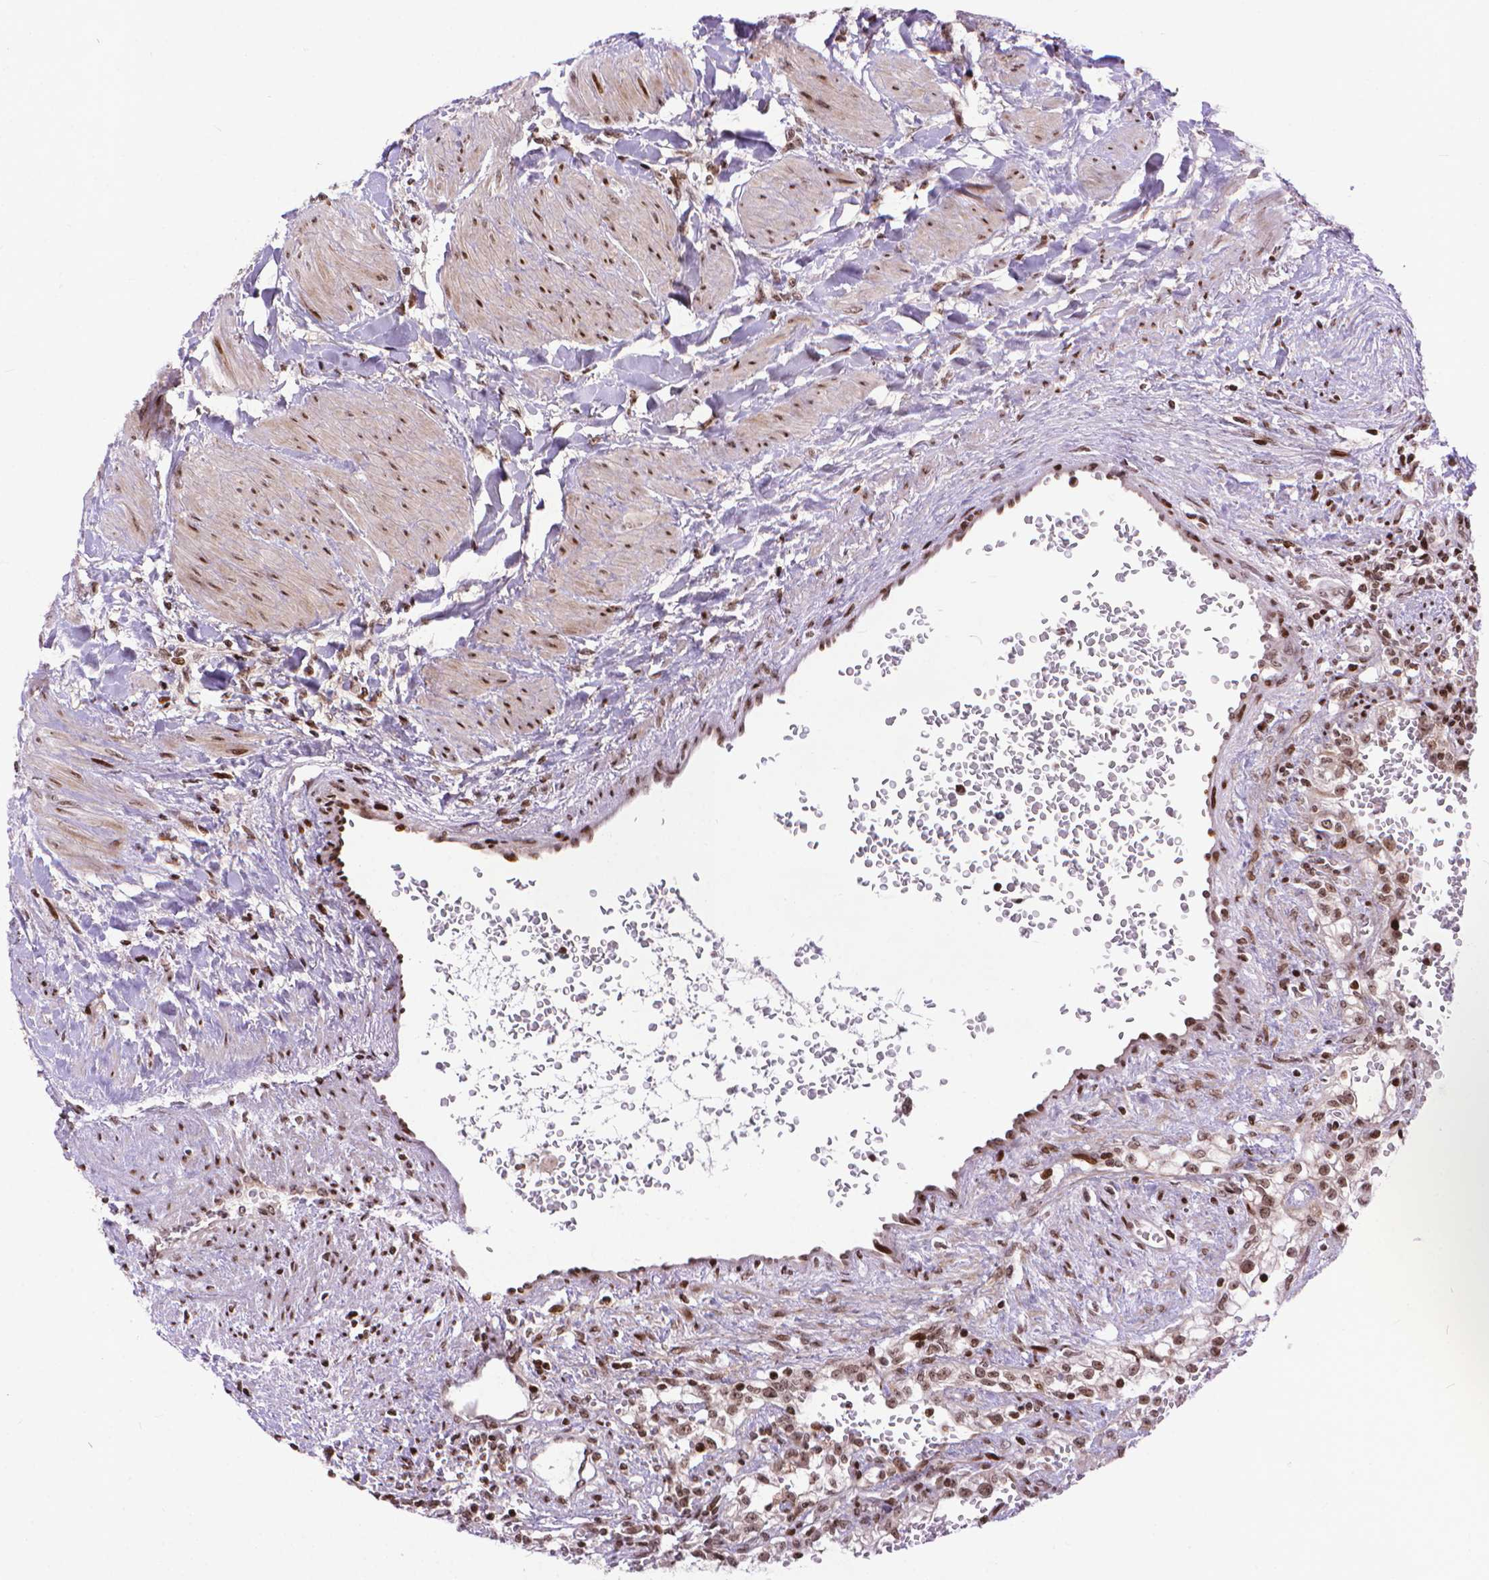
{"staining": {"intensity": "weak", "quantity": ">75%", "location": "nuclear"}, "tissue": "renal cancer", "cell_type": "Tumor cells", "image_type": "cancer", "snomed": [{"axis": "morphology", "description": "Adenocarcinoma, NOS"}, {"axis": "topography", "description": "Kidney"}], "caption": "This is an image of immunohistochemistry (IHC) staining of renal cancer, which shows weak expression in the nuclear of tumor cells.", "gene": "AMER1", "patient": {"sex": "female", "age": 74}}